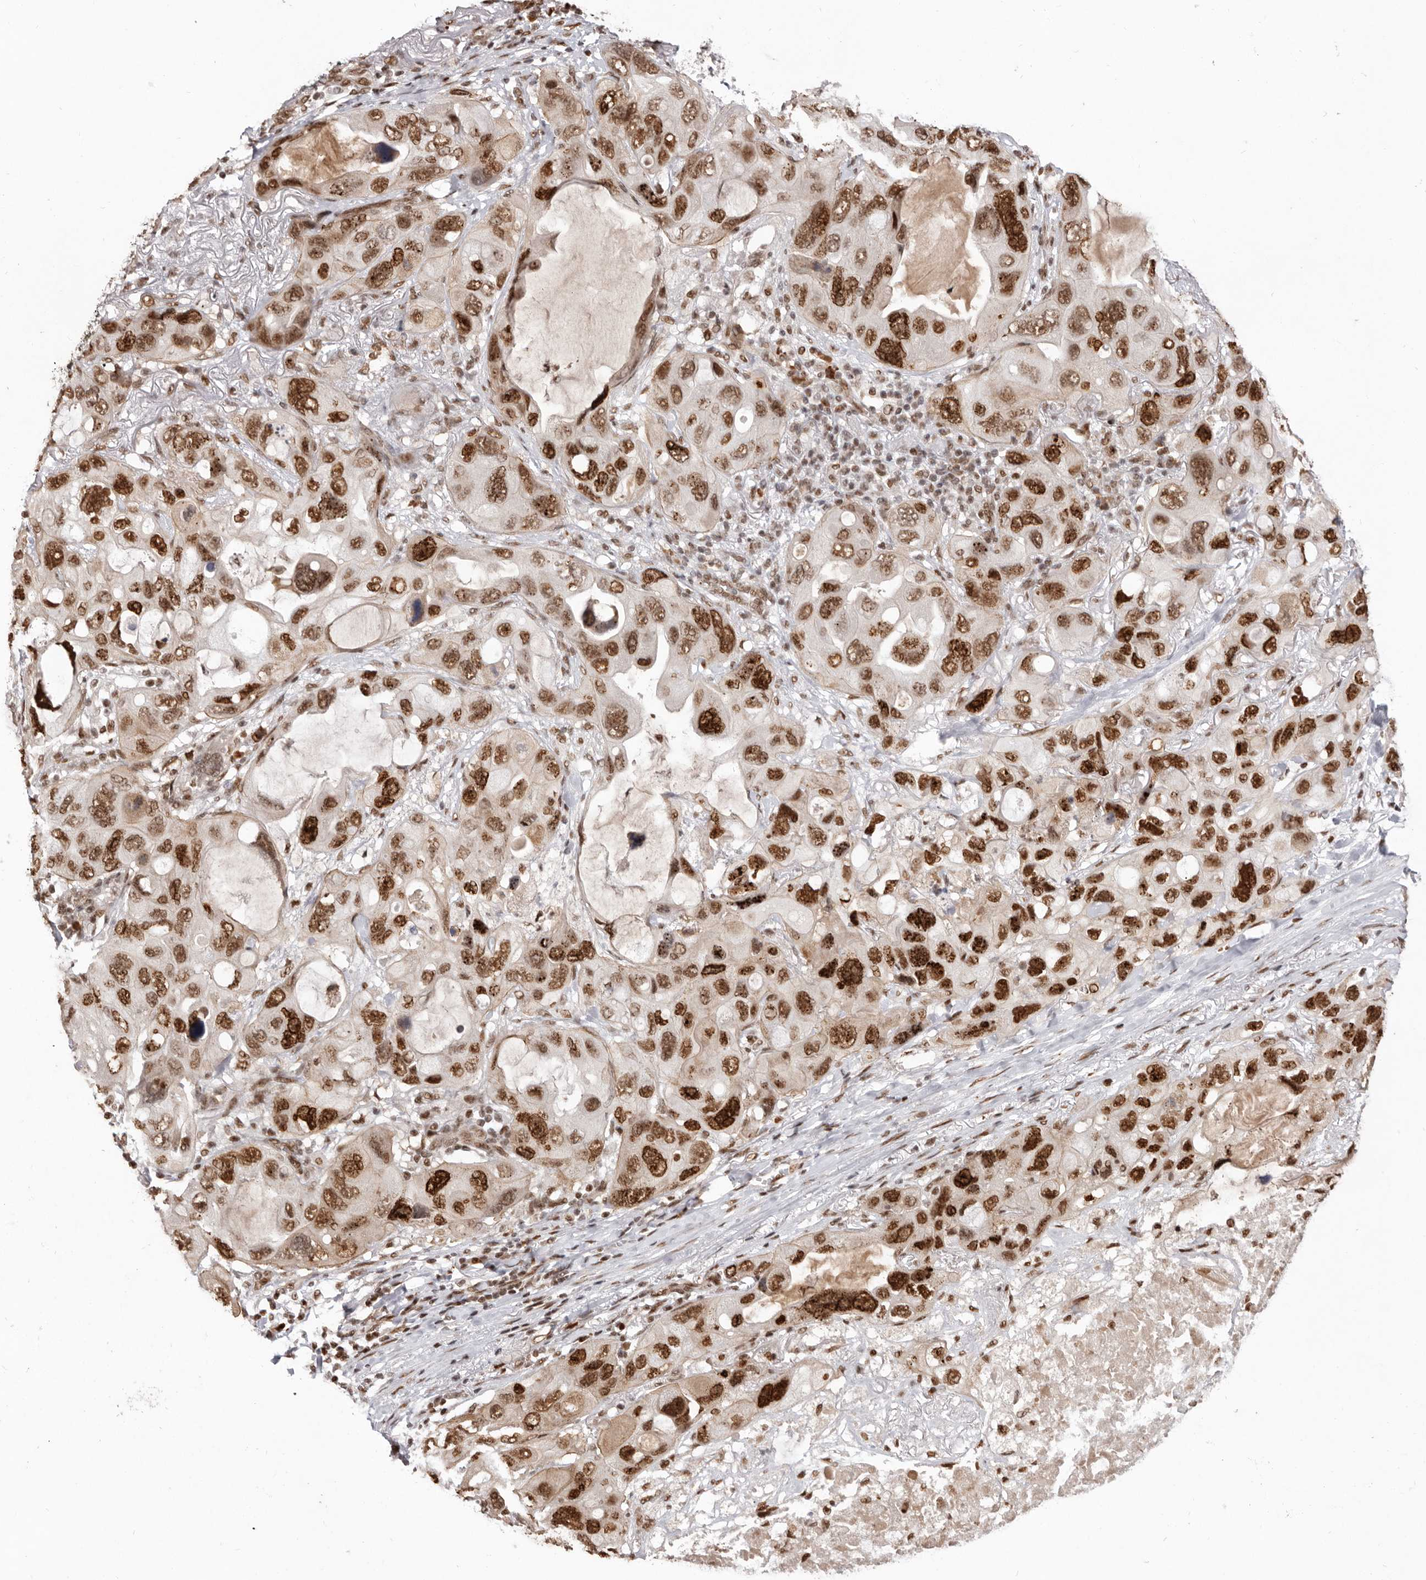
{"staining": {"intensity": "strong", "quantity": ">75%", "location": "nuclear"}, "tissue": "lung cancer", "cell_type": "Tumor cells", "image_type": "cancer", "snomed": [{"axis": "morphology", "description": "Squamous cell carcinoma, NOS"}, {"axis": "topography", "description": "Lung"}], "caption": "Lung squamous cell carcinoma was stained to show a protein in brown. There is high levels of strong nuclear staining in about >75% of tumor cells.", "gene": "CHTOP", "patient": {"sex": "female", "age": 73}}